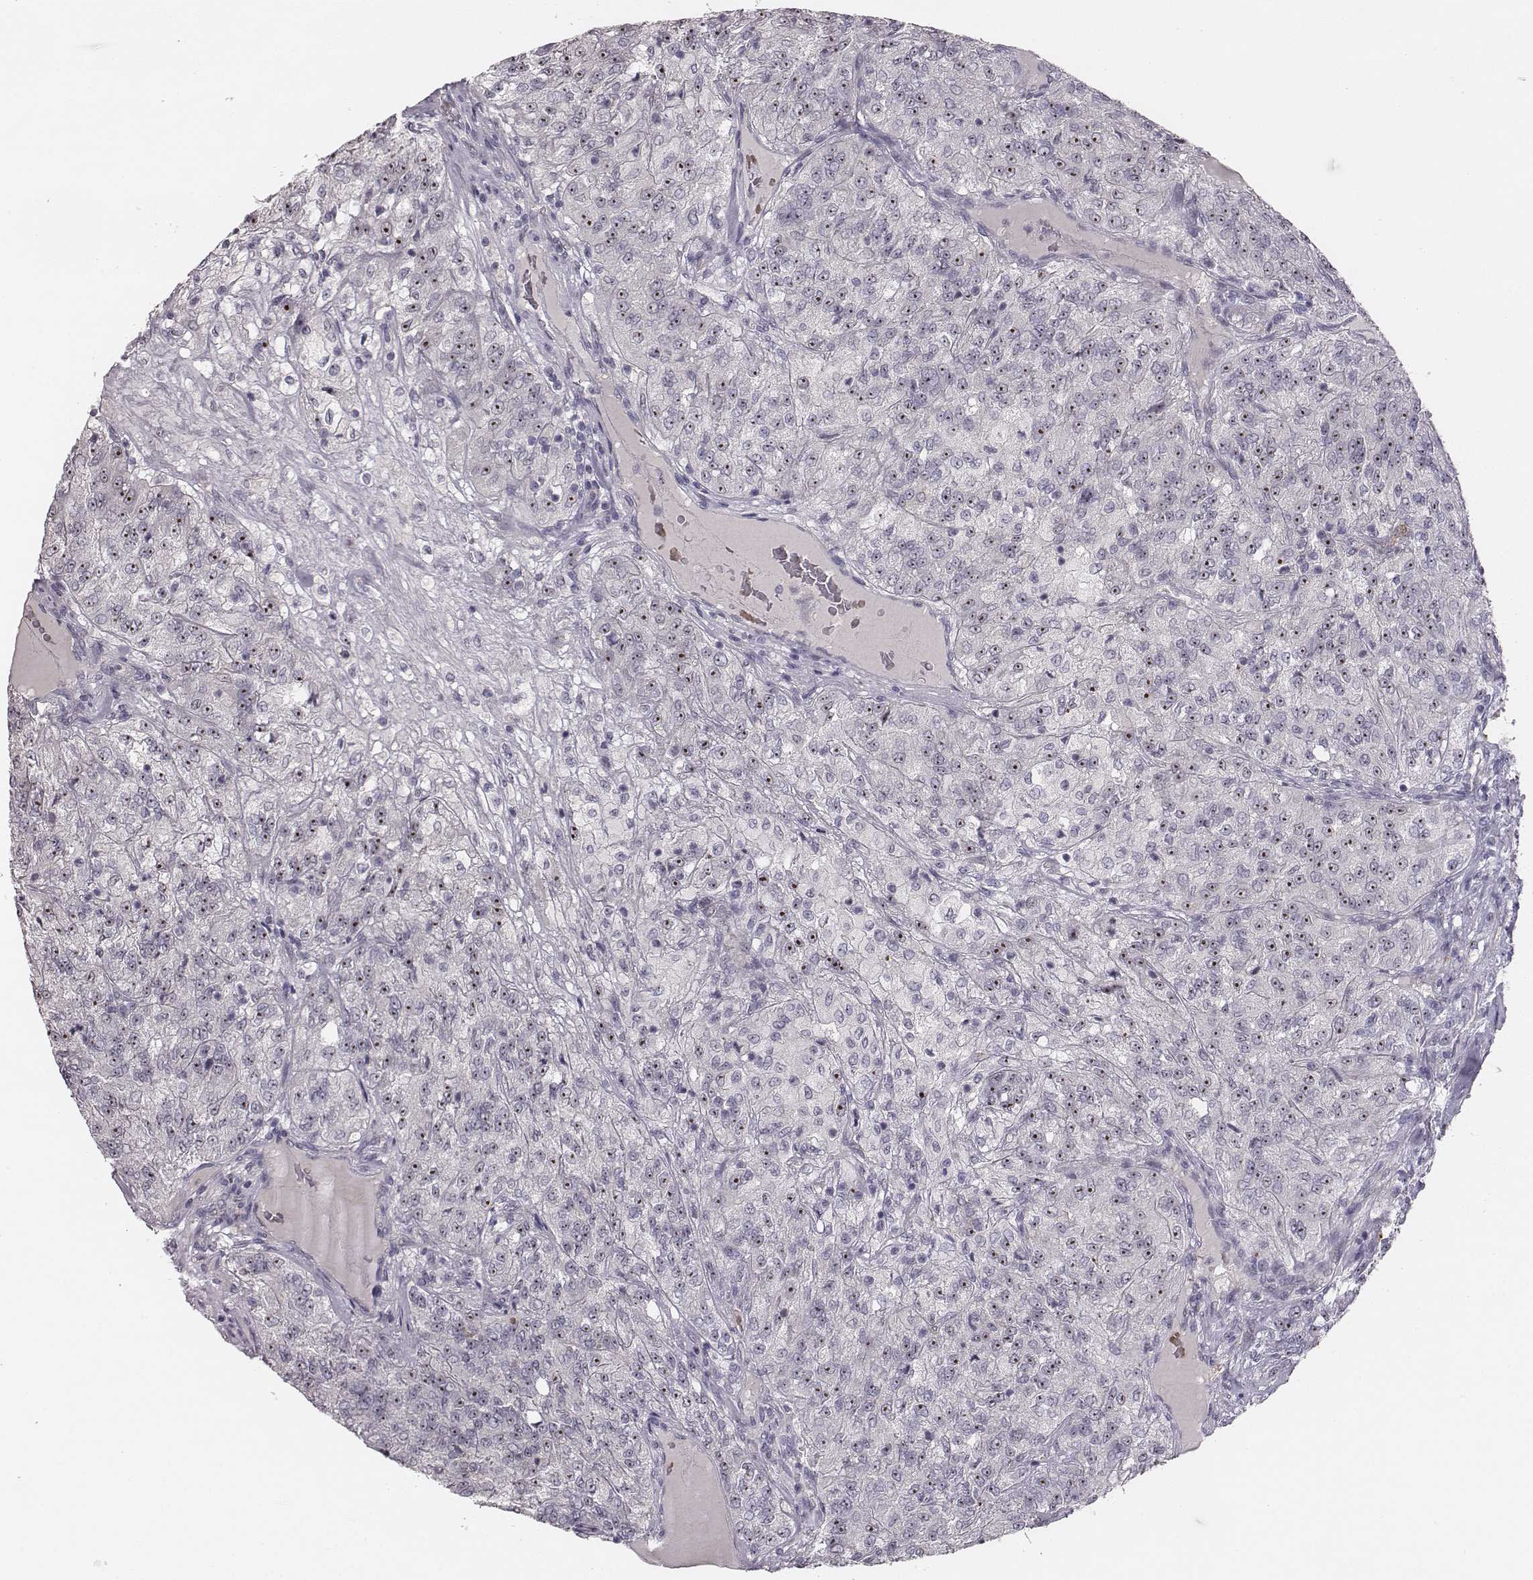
{"staining": {"intensity": "strong", "quantity": "25%-75%", "location": "nuclear"}, "tissue": "renal cancer", "cell_type": "Tumor cells", "image_type": "cancer", "snomed": [{"axis": "morphology", "description": "Adenocarcinoma, NOS"}, {"axis": "topography", "description": "Kidney"}], "caption": "Immunohistochemical staining of human renal cancer (adenocarcinoma) reveals strong nuclear protein staining in about 25%-75% of tumor cells. Immunohistochemistry stains the protein in brown and the nuclei are stained blue.", "gene": "NIFK", "patient": {"sex": "female", "age": 63}}